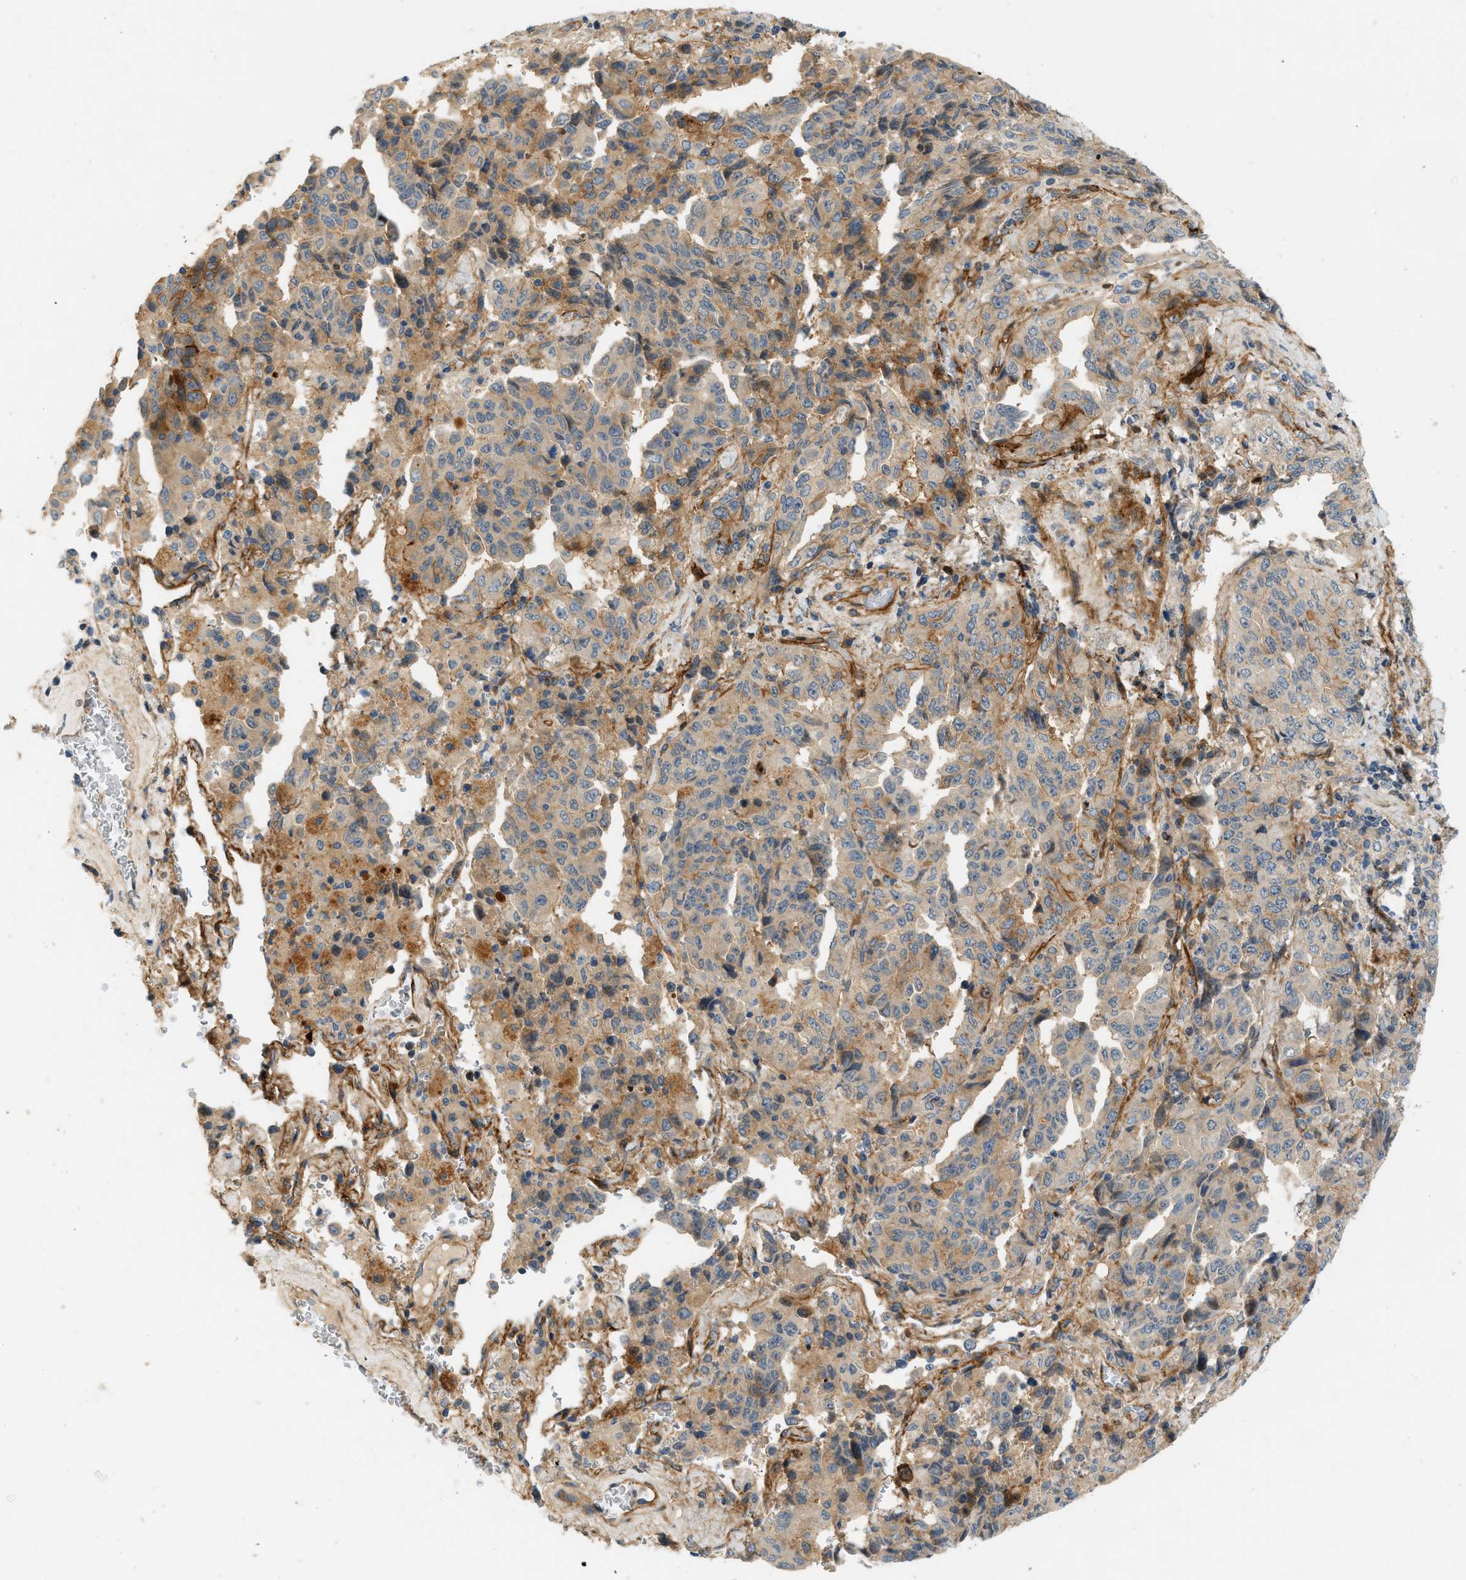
{"staining": {"intensity": "weak", "quantity": ">75%", "location": "cytoplasmic/membranous"}, "tissue": "lung cancer", "cell_type": "Tumor cells", "image_type": "cancer", "snomed": [{"axis": "morphology", "description": "Adenocarcinoma, NOS"}, {"axis": "topography", "description": "Lung"}], "caption": "Lung adenocarcinoma stained with a protein marker demonstrates weak staining in tumor cells.", "gene": "EDNRA", "patient": {"sex": "female", "age": 51}}